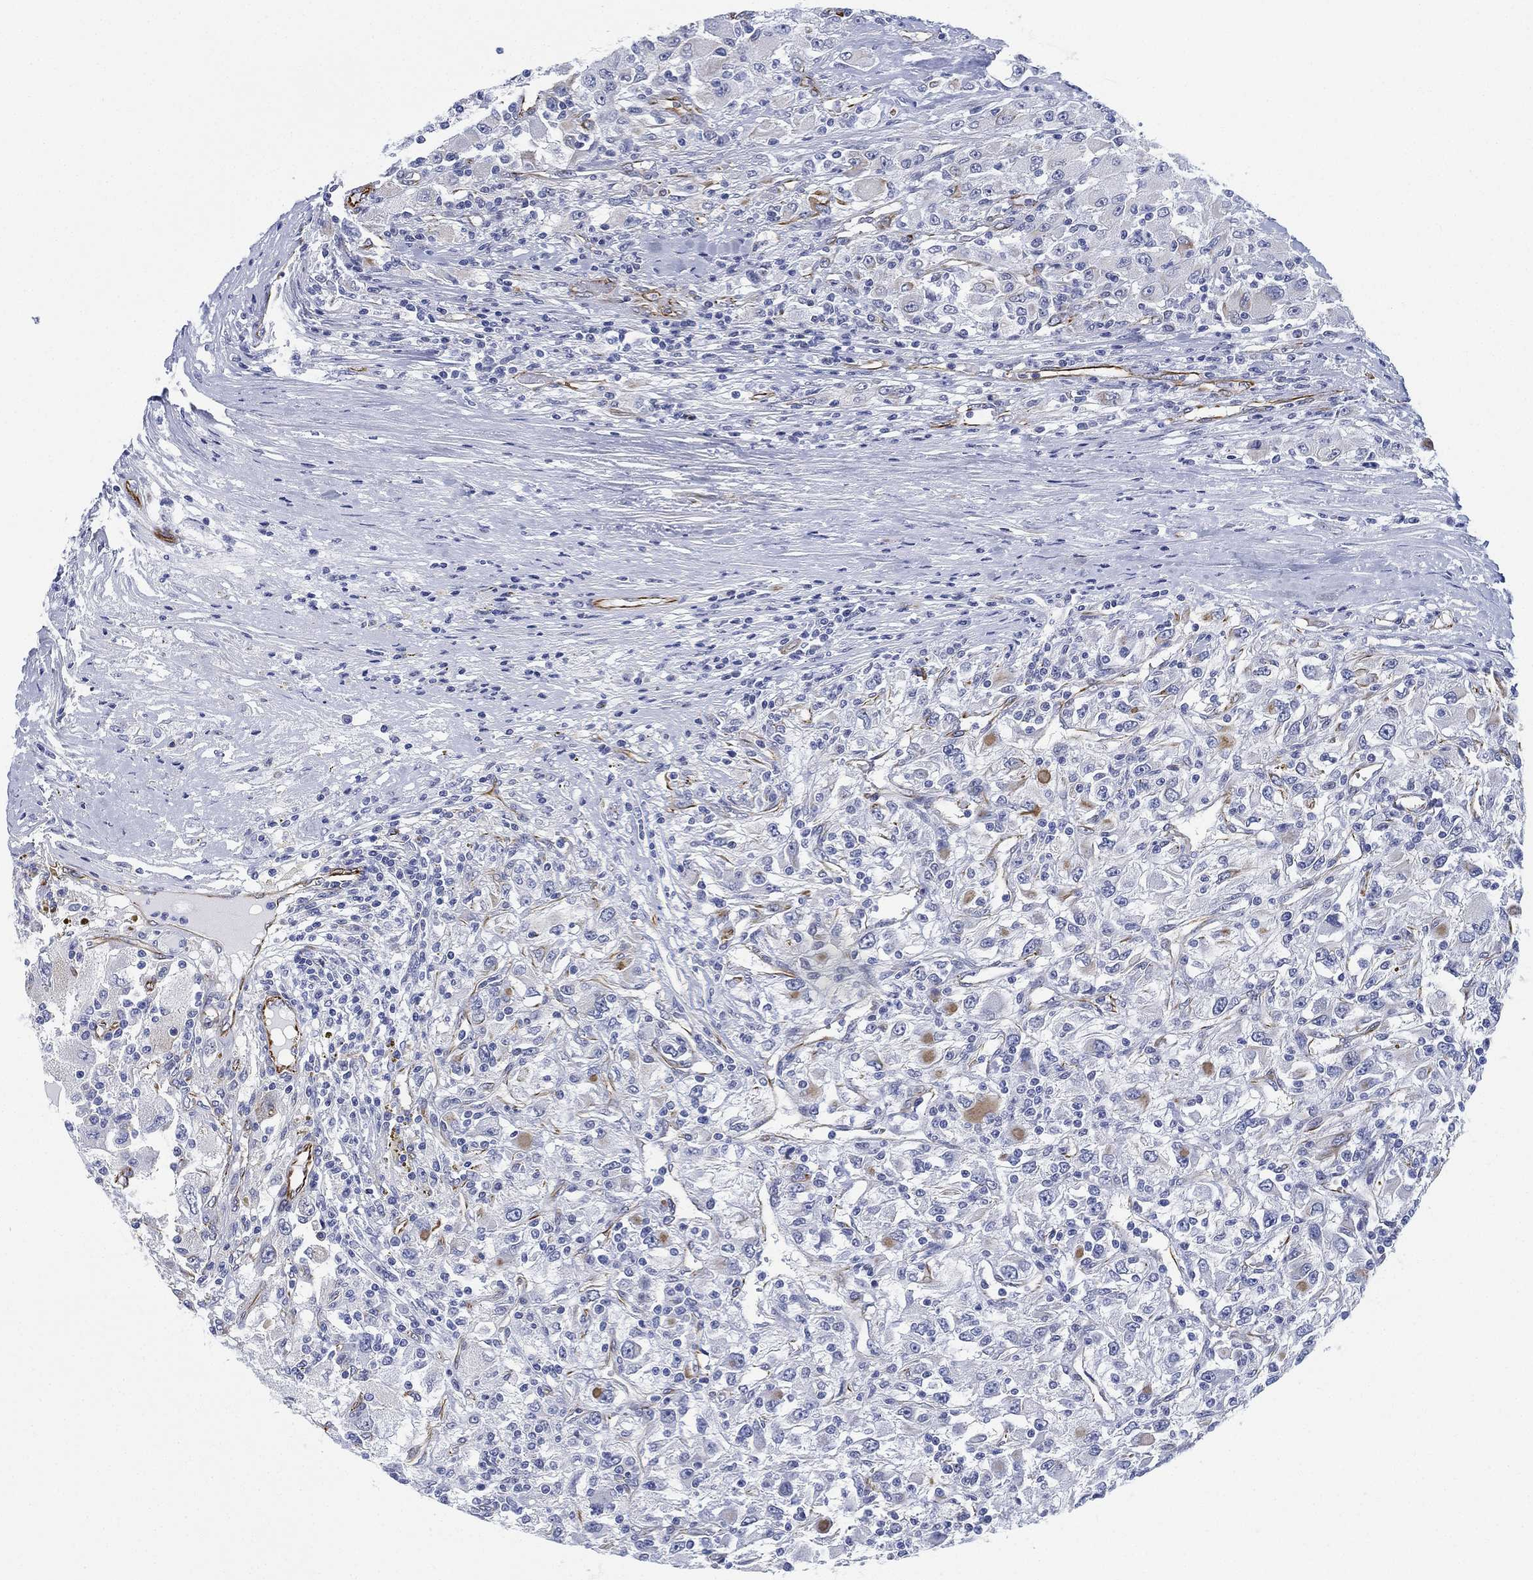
{"staining": {"intensity": "negative", "quantity": "none", "location": "none"}, "tissue": "renal cancer", "cell_type": "Tumor cells", "image_type": "cancer", "snomed": [{"axis": "morphology", "description": "Adenocarcinoma, NOS"}, {"axis": "topography", "description": "Kidney"}], "caption": "The photomicrograph displays no significant staining in tumor cells of renal cancer.", "gene": "PSKH2", "patient": {"sex": "female", "age": 67}}